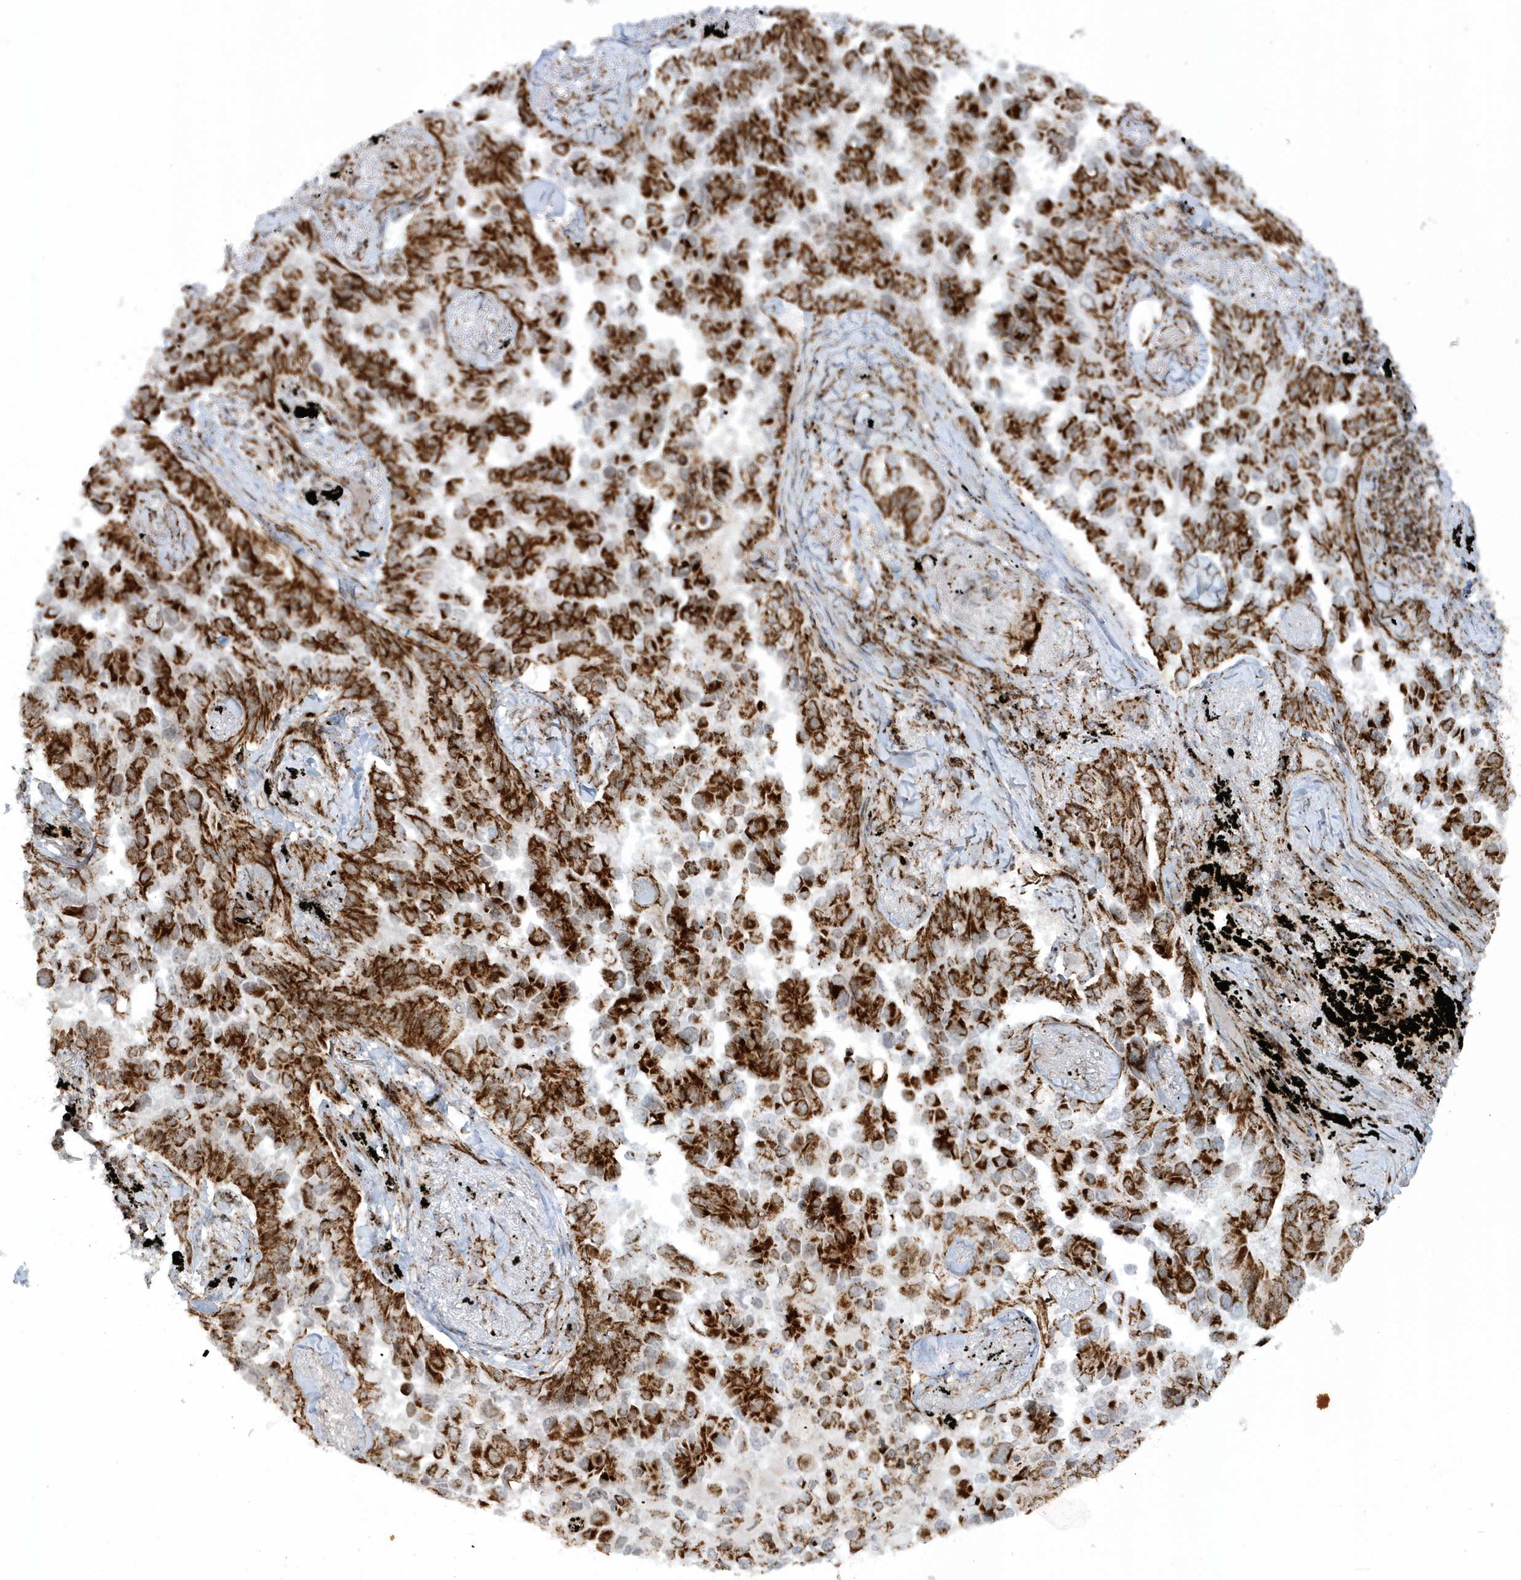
{"staining": {"intensity": "strong", "quantity": ">75%", "location": "cytoplasmic/membranous"}, "tissue": "lung cancer", "cell_type": "Tumor cells", "image_type": "cancer", "snomed": [{"axis": "morphology", "description": "Adenocarcinoma, NOS"}, {"axis": "topography", "description": "Lung"}], "caption": "This is a micrograph of immunohistochemistry (IHC) staining of lung cancer, which shows strong expression in the cytoplasmic/membranous of tumor cells.", "gene": "CRY2", "patient": {"sex": "female", "age": 67}}